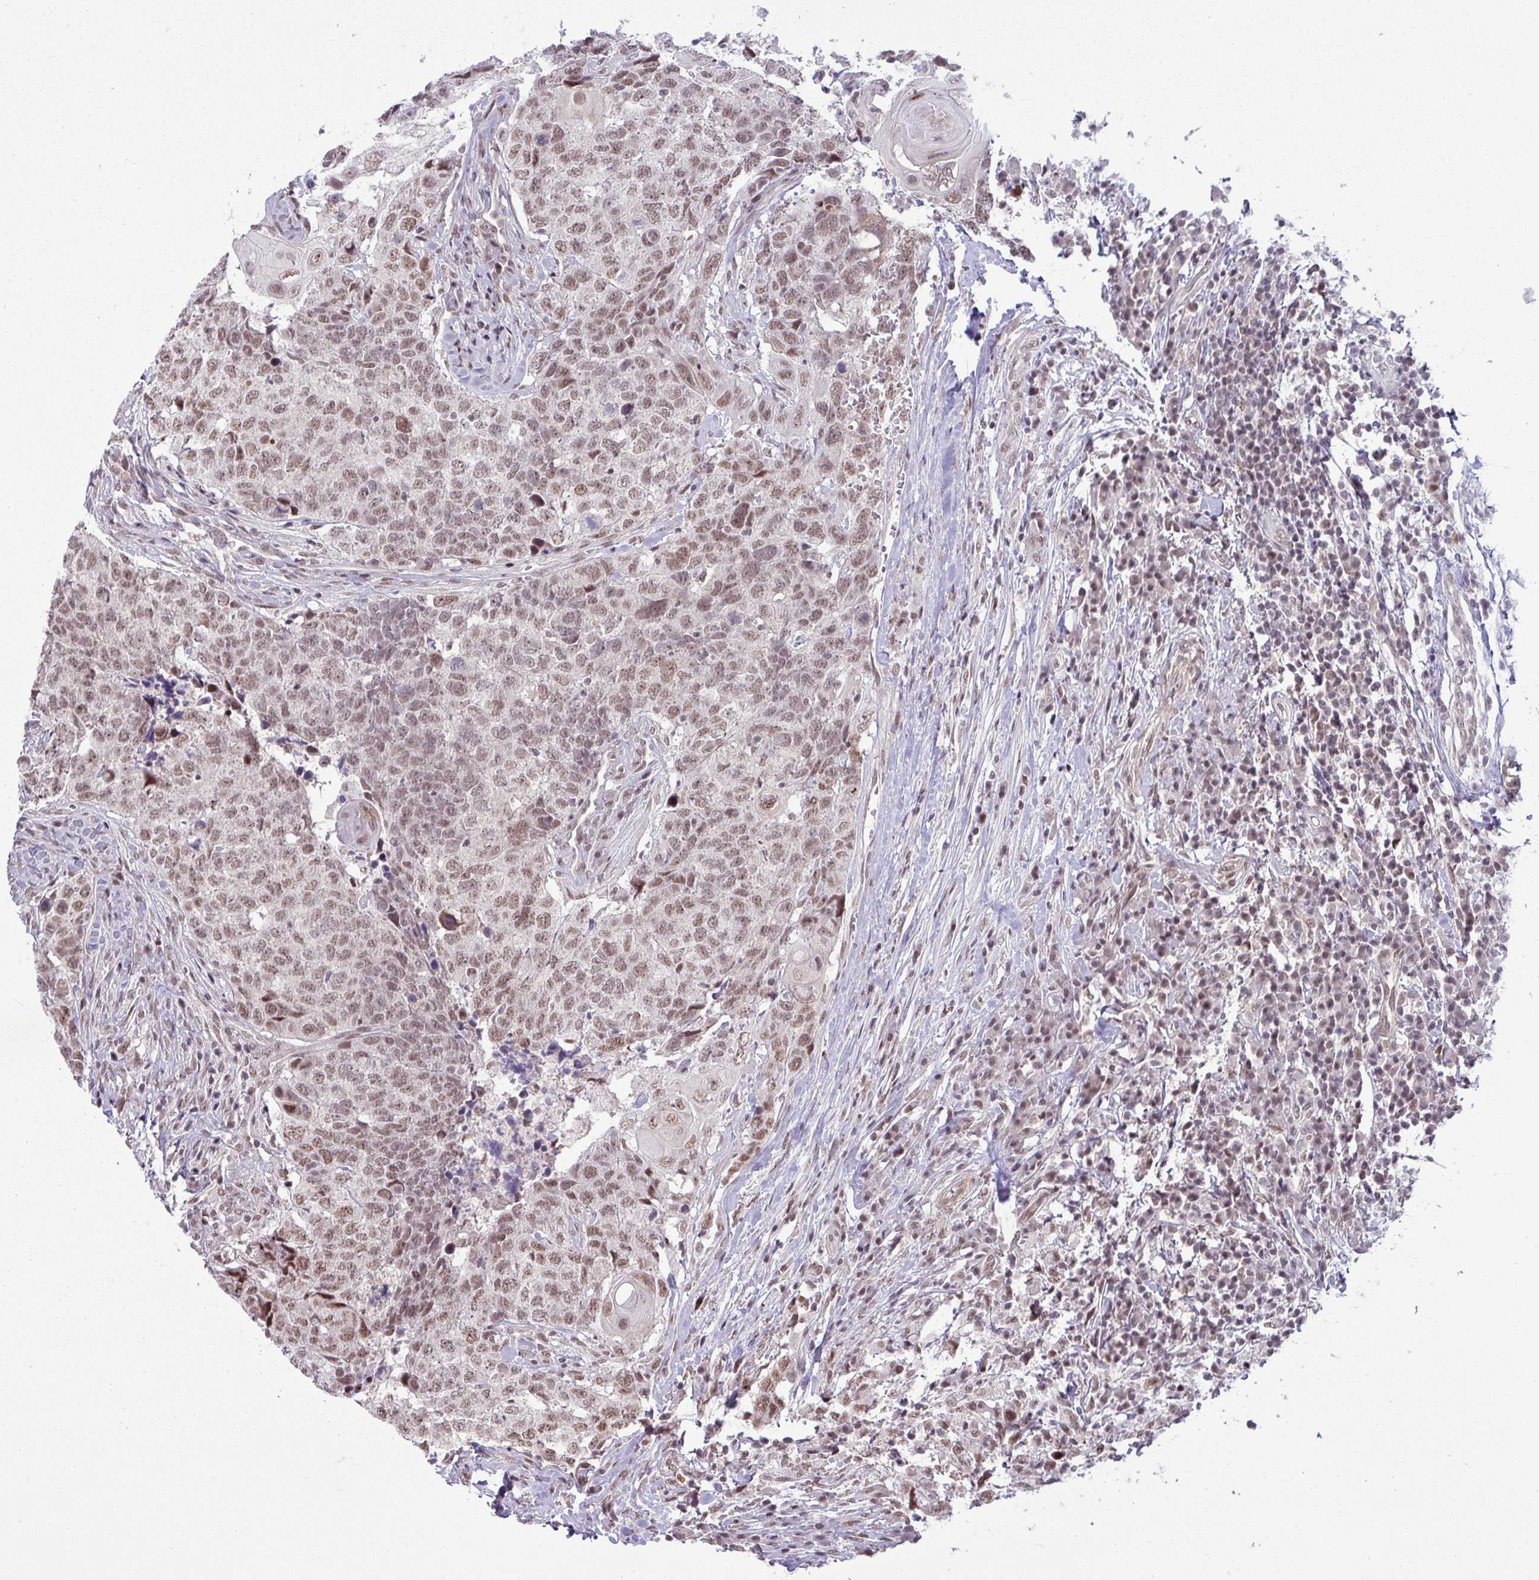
{"staining": {"intensity": "moderate", "quantity": ">75%", "location": "nuclear"}, "tissue": "head and neck cancer", "cell_type": "Tumor cells", "image_type": "cancer", "snomed": [{"axis": "morphology", "description": "Normal tissue, NOS"}, {"axis": "morphology", "description": "Squamous cell carcinoma, NOS"}, {"axis": "topography", "description": "Skeletal muscle"}, {"axis": "topography", "description": "Vascular tissue"}, {"axis": "topography", "description": "Peripheral nerve tissue"}, {"axis": "topography", "description": "Head-Neck"}], "caption": "The histopathology image reveals staining of head and neck cancer, revealing moderate nuclear protein positivity (brown color) within tumor cells.", "gene": "PTPN20", "patient": {"sex": "male", "age": 66}}